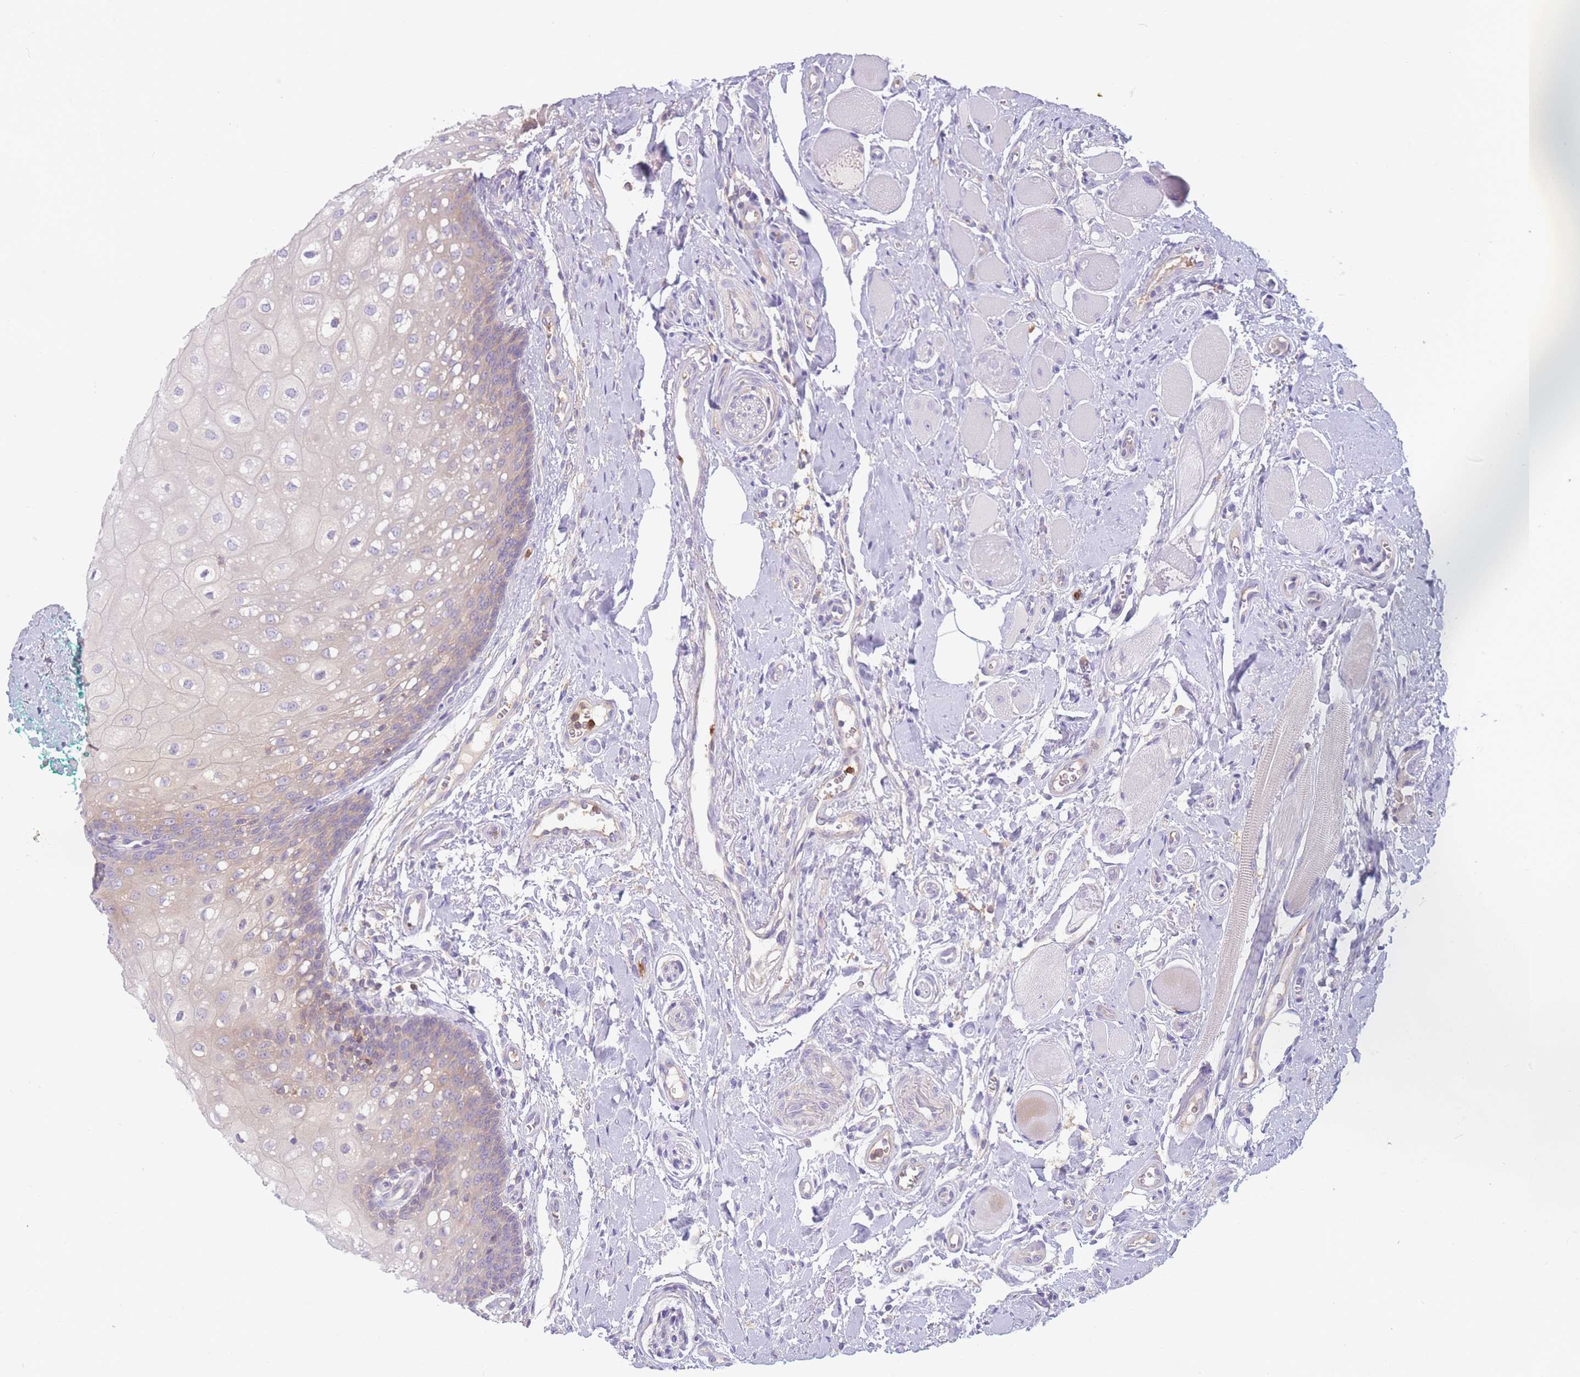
{"staining": {"intensity": "weak", "quantity": "<25%", "location": "cytoplasmic/membranous"}, "tissue": "oral mucosa", "cell_type": "Squamous epithelial cells", "image_type": "normal", "snomed": [{"axis": "morphology", "description": "Normal tissue, NOS"}, {"axis": "morphology", "description": "Squamous cell carcinoma, NOS"}, {"axis": "topography", "description": "Oral tissue"}, {"axis": "topography", "description": "Tounge, NOS"}, {"axis": "topography", "description": "Head-Neck"}], "caption": "Immunohistochemical staining of benign oral mucosa exhibits no significant positivity in squamous epithelial cells. (Immunohistochemistry, brightfield microscopy, high magnification).", "gene": "ST3GAL4", "patient": {"sex": "male", "age": 79}}